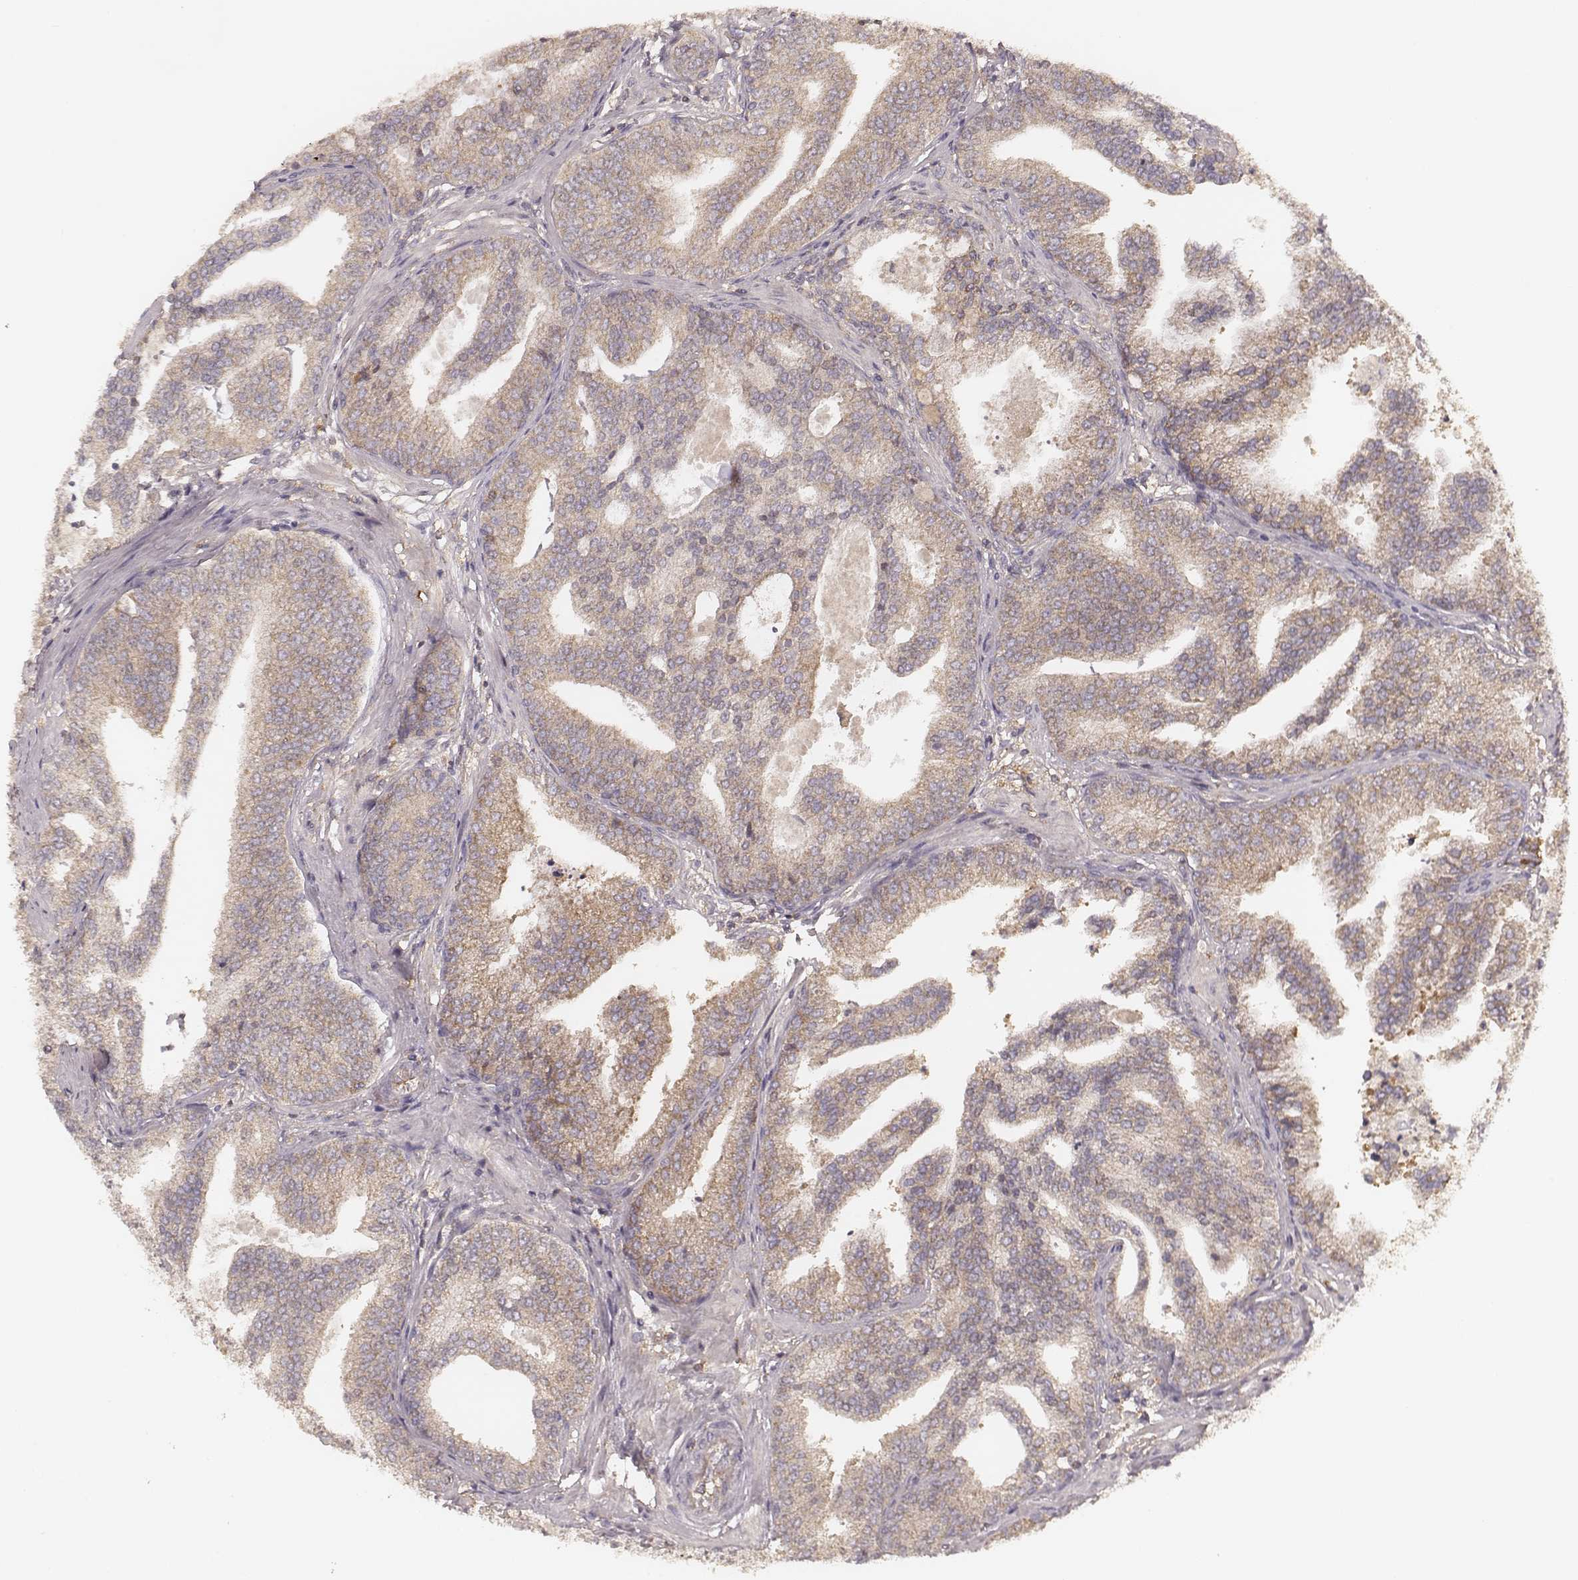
{"staining": {"intensity": "weak", "quantity": "25%-75%", "location": "cytoplasmic/membranous"}, "tissue": "prostate cancer", "cell_type": "Tumor cells", "image_type": "cancer", "snomed": [{"axis": "morphology", "description": "Adenocarcinoma, NOS"}, {"axis": "topography", "description": "Prostate"}], "caption": "Weak cytoplasmic/membranous staining is present in about 25%-75% of tumor cells in prostate cancer (adenocarcinoma).", "gene": "CARS1", "patient": {"sex": "male", "age": 64}}